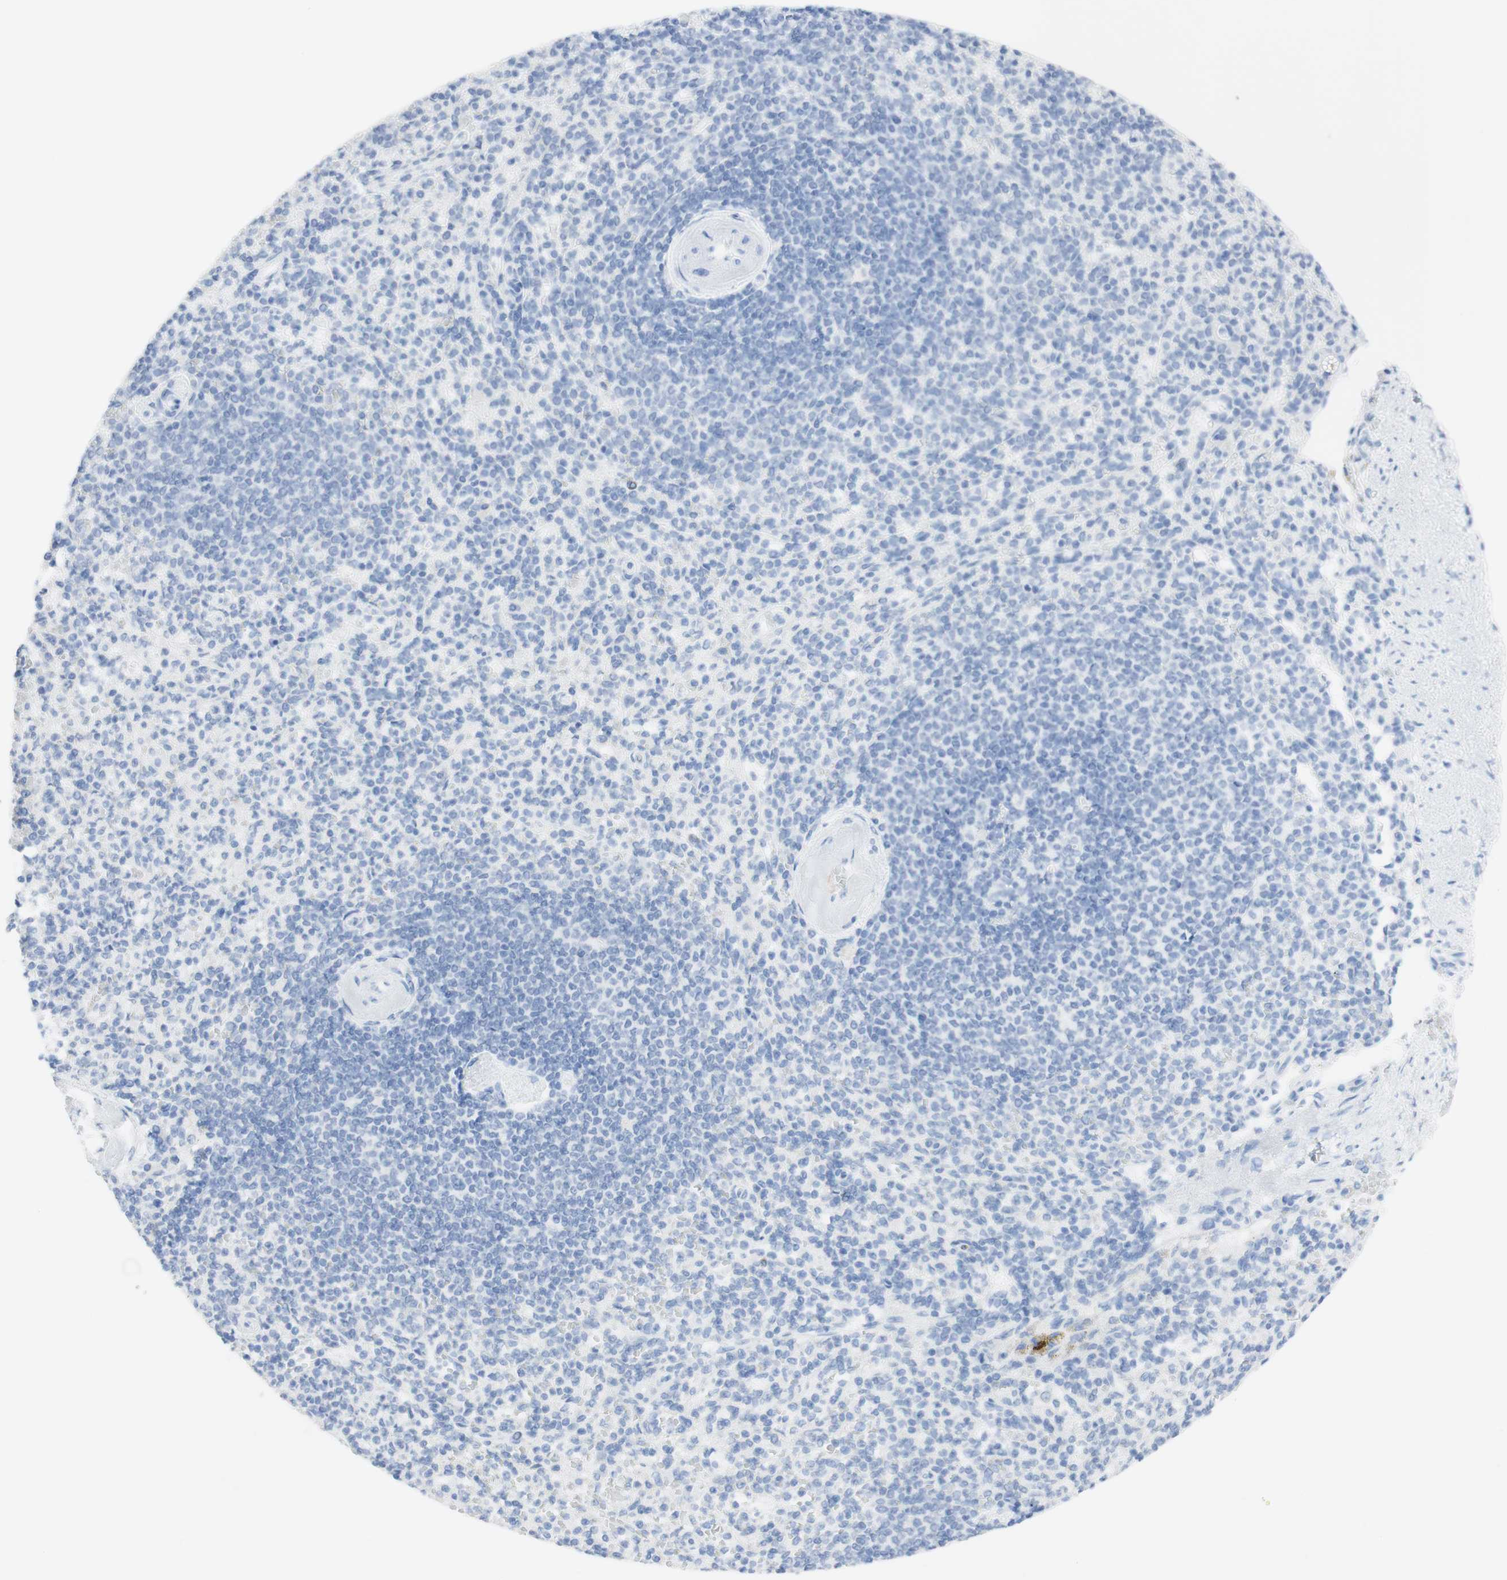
{"staining": {"intensity": "negative", "quantity": "none", "location": "none"}, "tissue": "spleen", "cell_type": "Cells in red pulp", "image_type": "normal", "snomed": [{"axis": "morphology", "description": "Normal tissue, NOS"}, {"axis": "topography", "description": "Spleen"}], "caption": "The photomicrograph reveals no significant positivity in cells in red pulp of spleen.", "gene": "TPO", "patient": {"sex": "female", "age": 74}}